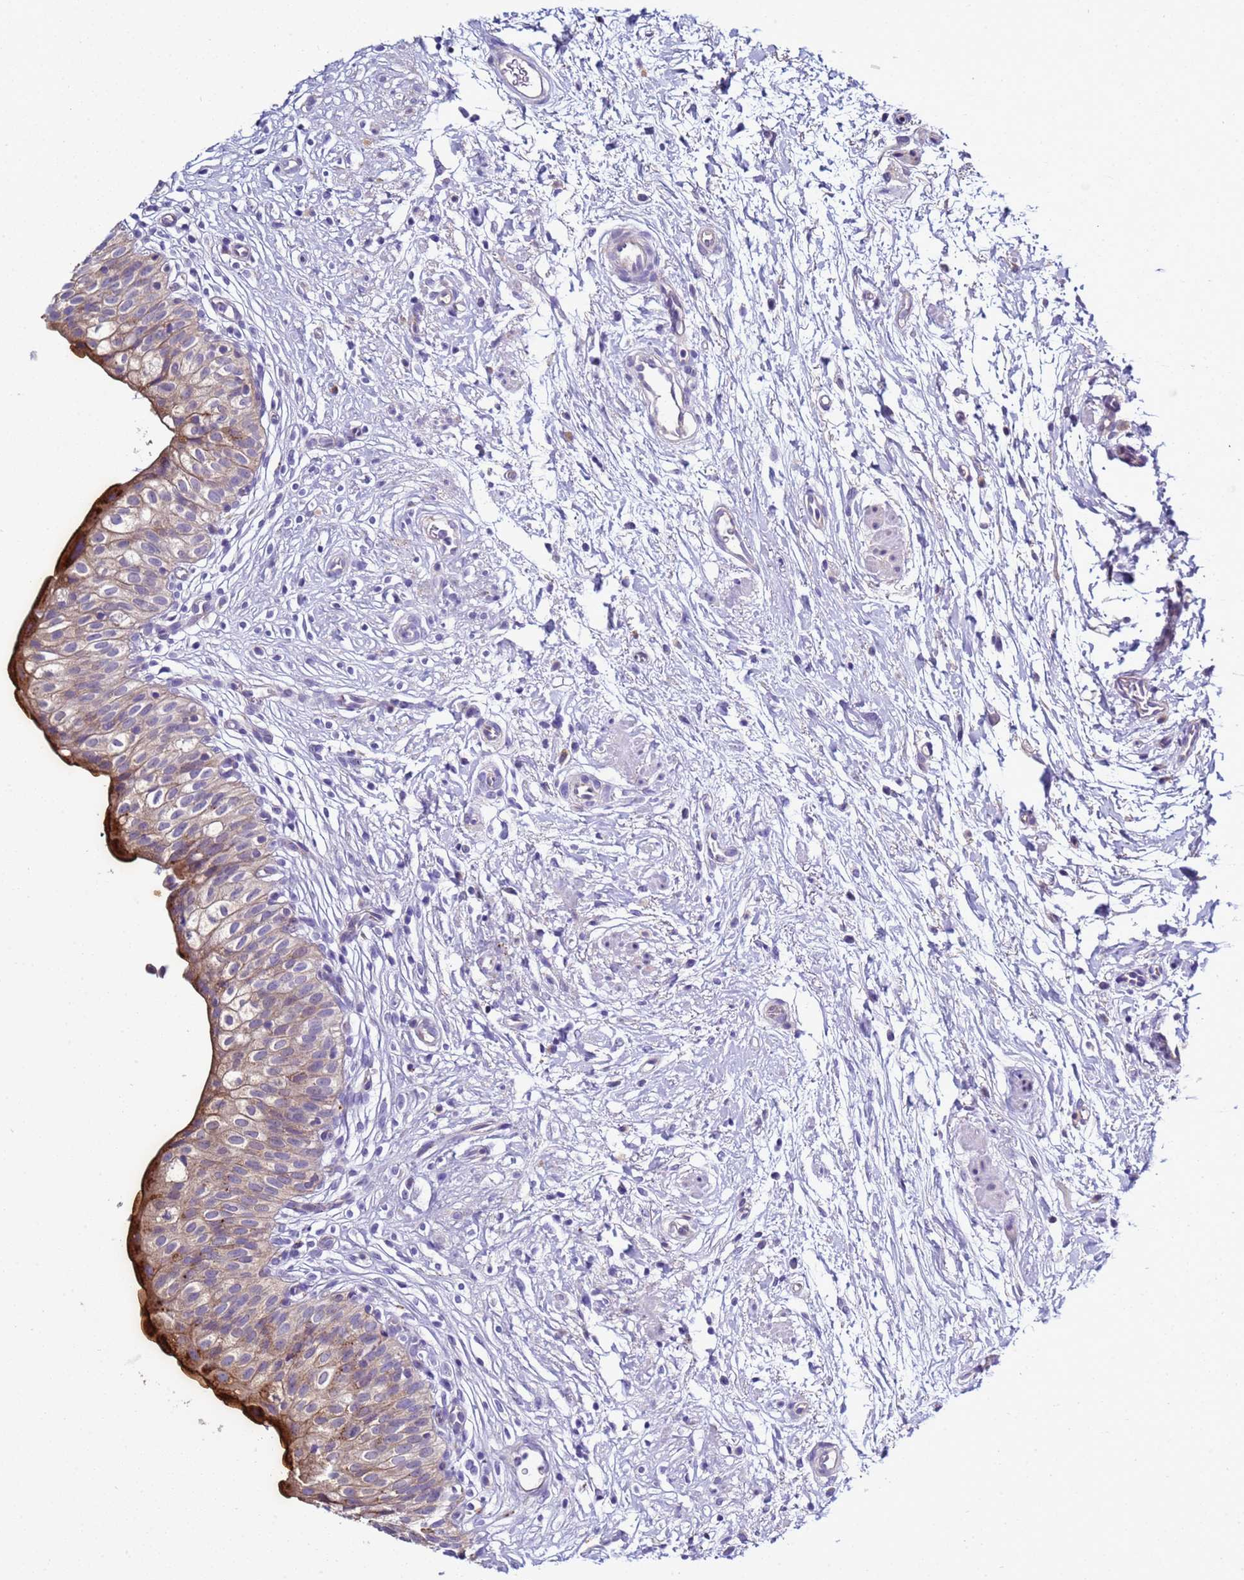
{"staining": {"intensity": "strong", "quantity": "<25%", "location": "cytoplasmic/membranous"}, "tissue": "urinary bladder", "cell_type": "Urothelial cells", "image_type": "normal", "snomed": [{"axis": "morphology", "description": "Normal tissue, NOS"}, {"axis": "topography", "description": "Urinary bladder"}], "caption": "A photomicrograph of human urinary bladder stained for a protein demonstrates strong cytoplasmic/membranous brown staining in urothelial cells. (Brightfield microscopy of DAB IHC at high magnification).", "gene": "NAT1", "patient": {"sex": "male", "age": 55}}